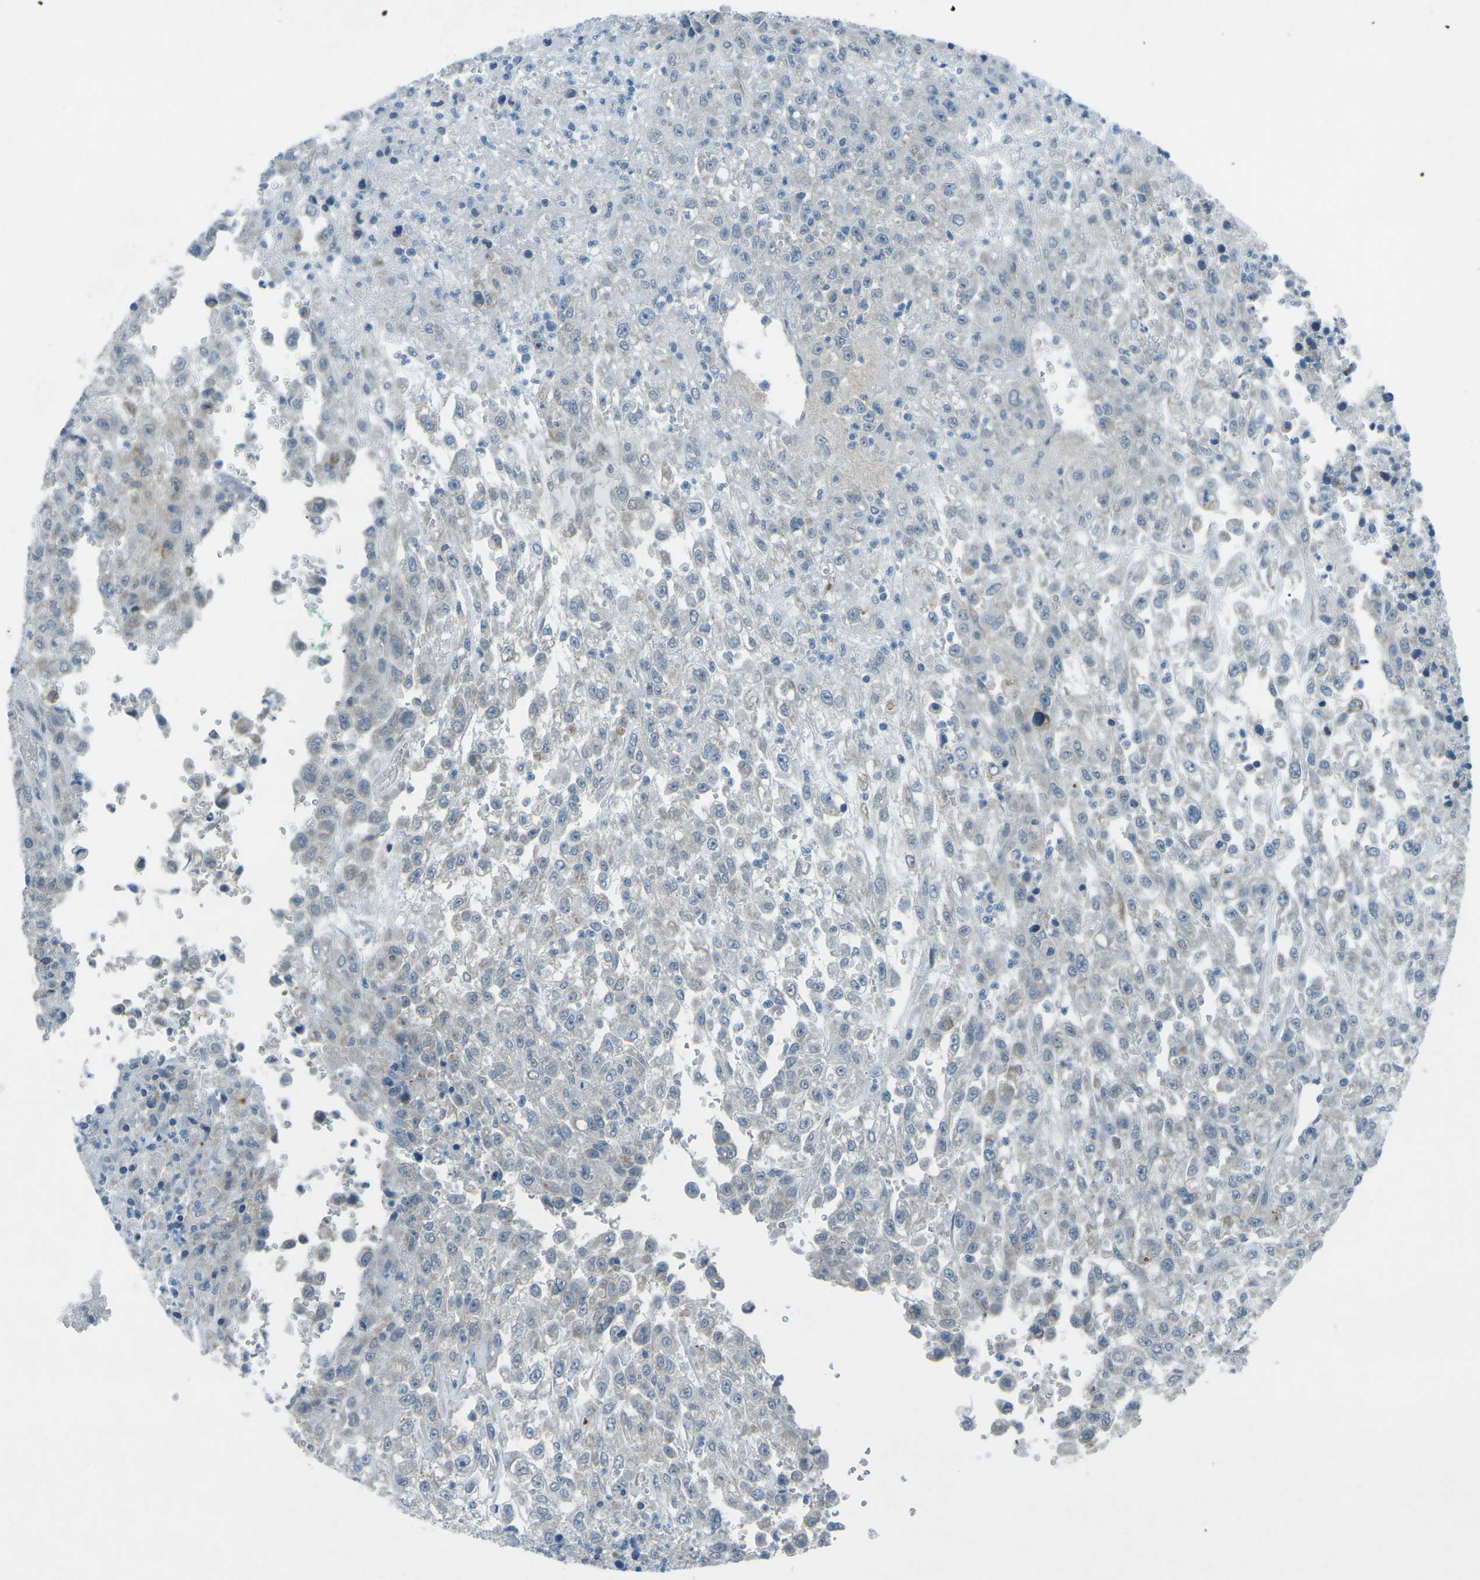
{"staining": {"intensity": "negative", "quantity": "none", "location": "none"}, "tissue": "urothelial cancer", "cell_type": "Tumor cells", "image_type": "cancer", "snomed": [{"axis": "morphology", "description": "Urothelial carcinoma, High grade"}, {"axis": "topography", "description": "Urinary bladder"}], "caption": "Protein analysis of high-grade urothelial carcinoma demonstrates no significant staining in tumor cells.", "gene": "PRKCA", "patient": {"sex": "male", "age": 46}}